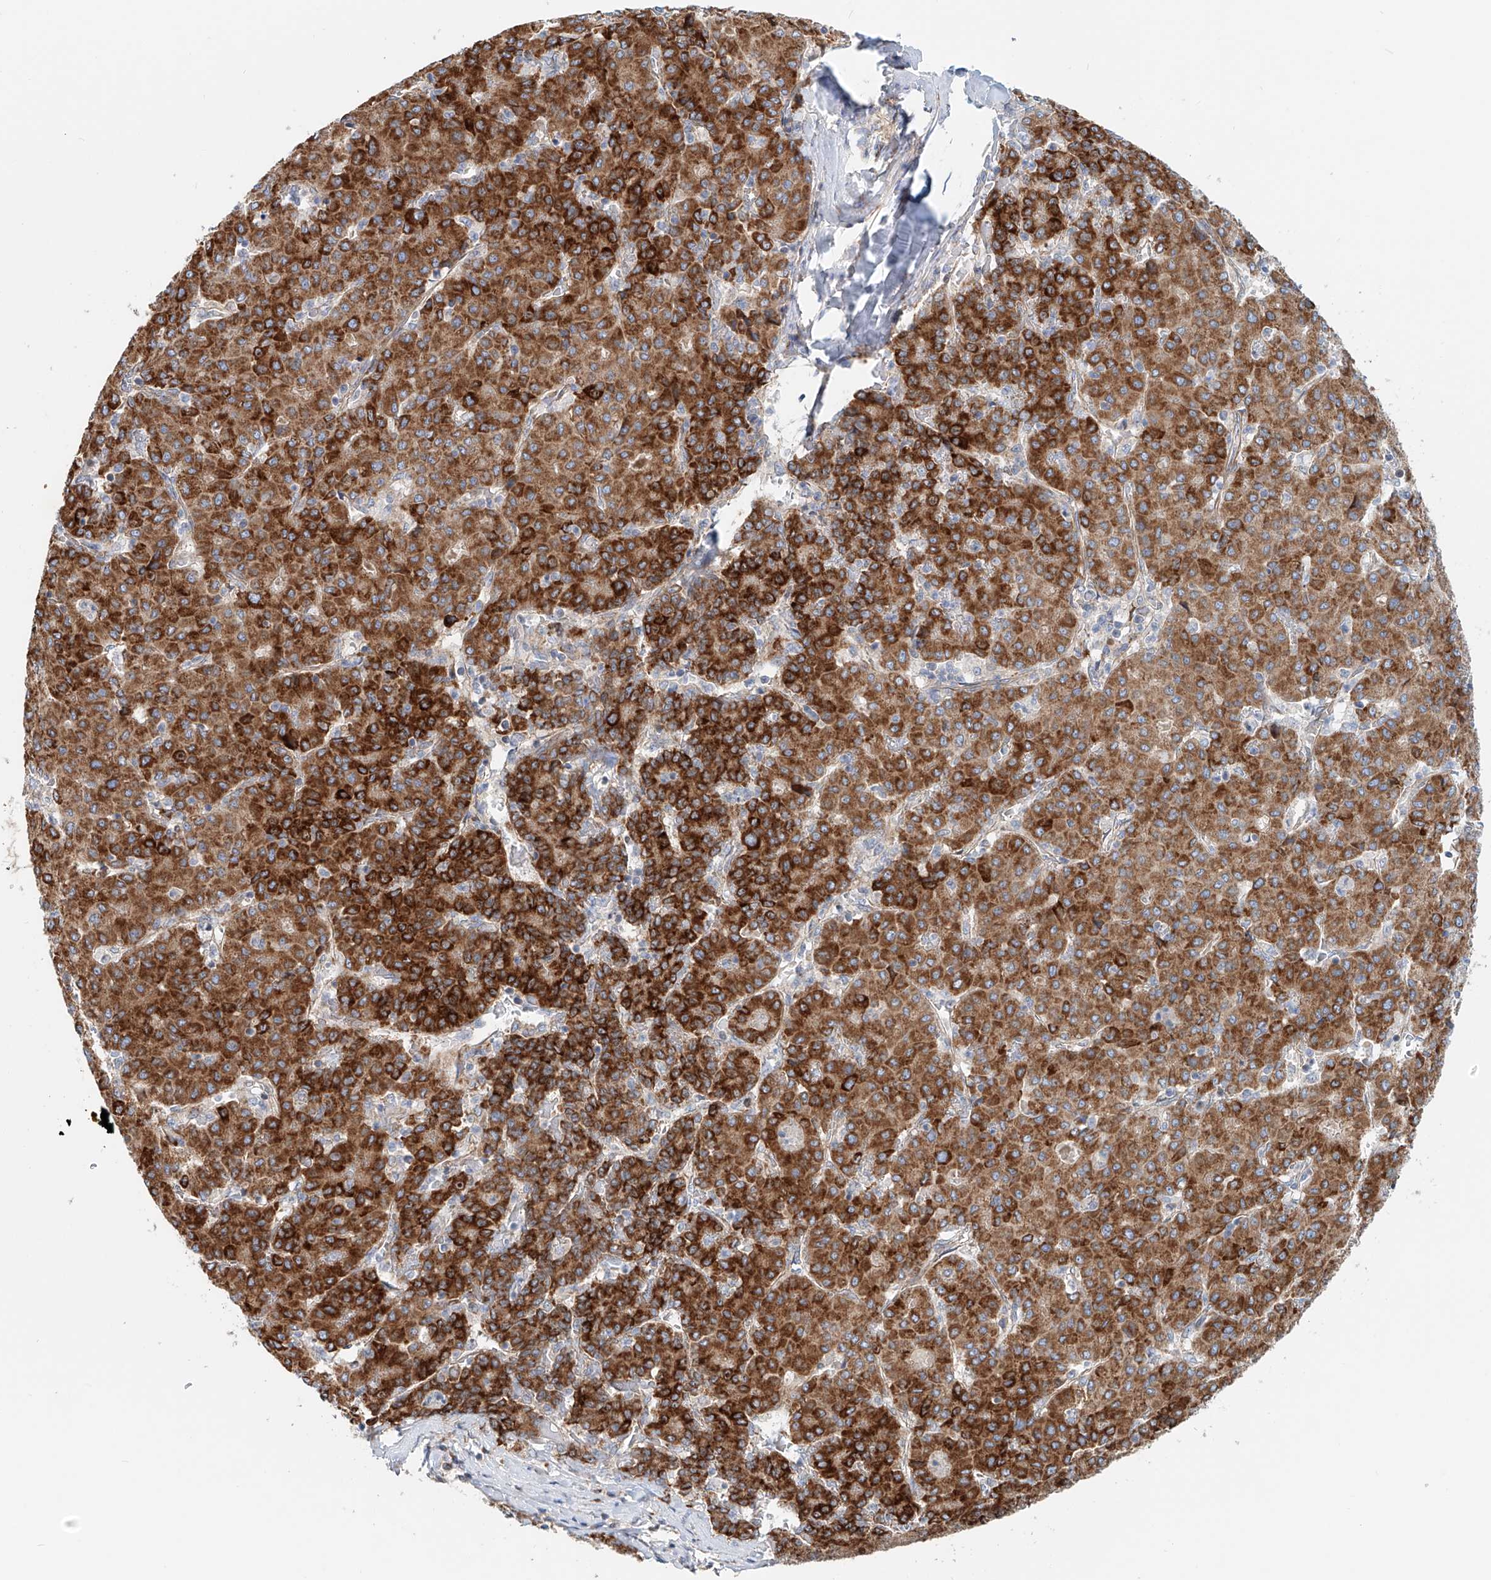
{"staining": {"intensity": "strong", "quantity": ">75%", "location": "cytoplasmic/membranous"}, "tissue": "liver cancer", "cell_type": "Tumor cells", "image_type": "cancer", "snomed": [{"axis": "morphology", "description": "Carcinoma, Hepatocellular, NOS"}, {"axis": "topography", "description": "Liver"}], "caption": "Human liver cancer stained with a brown dye displays strong cytoplasmic/membranous positive staining in approximately >75% of tumor cells.", "gene": "SNAP29", "patient": {"sex": "male", "age": 65}}